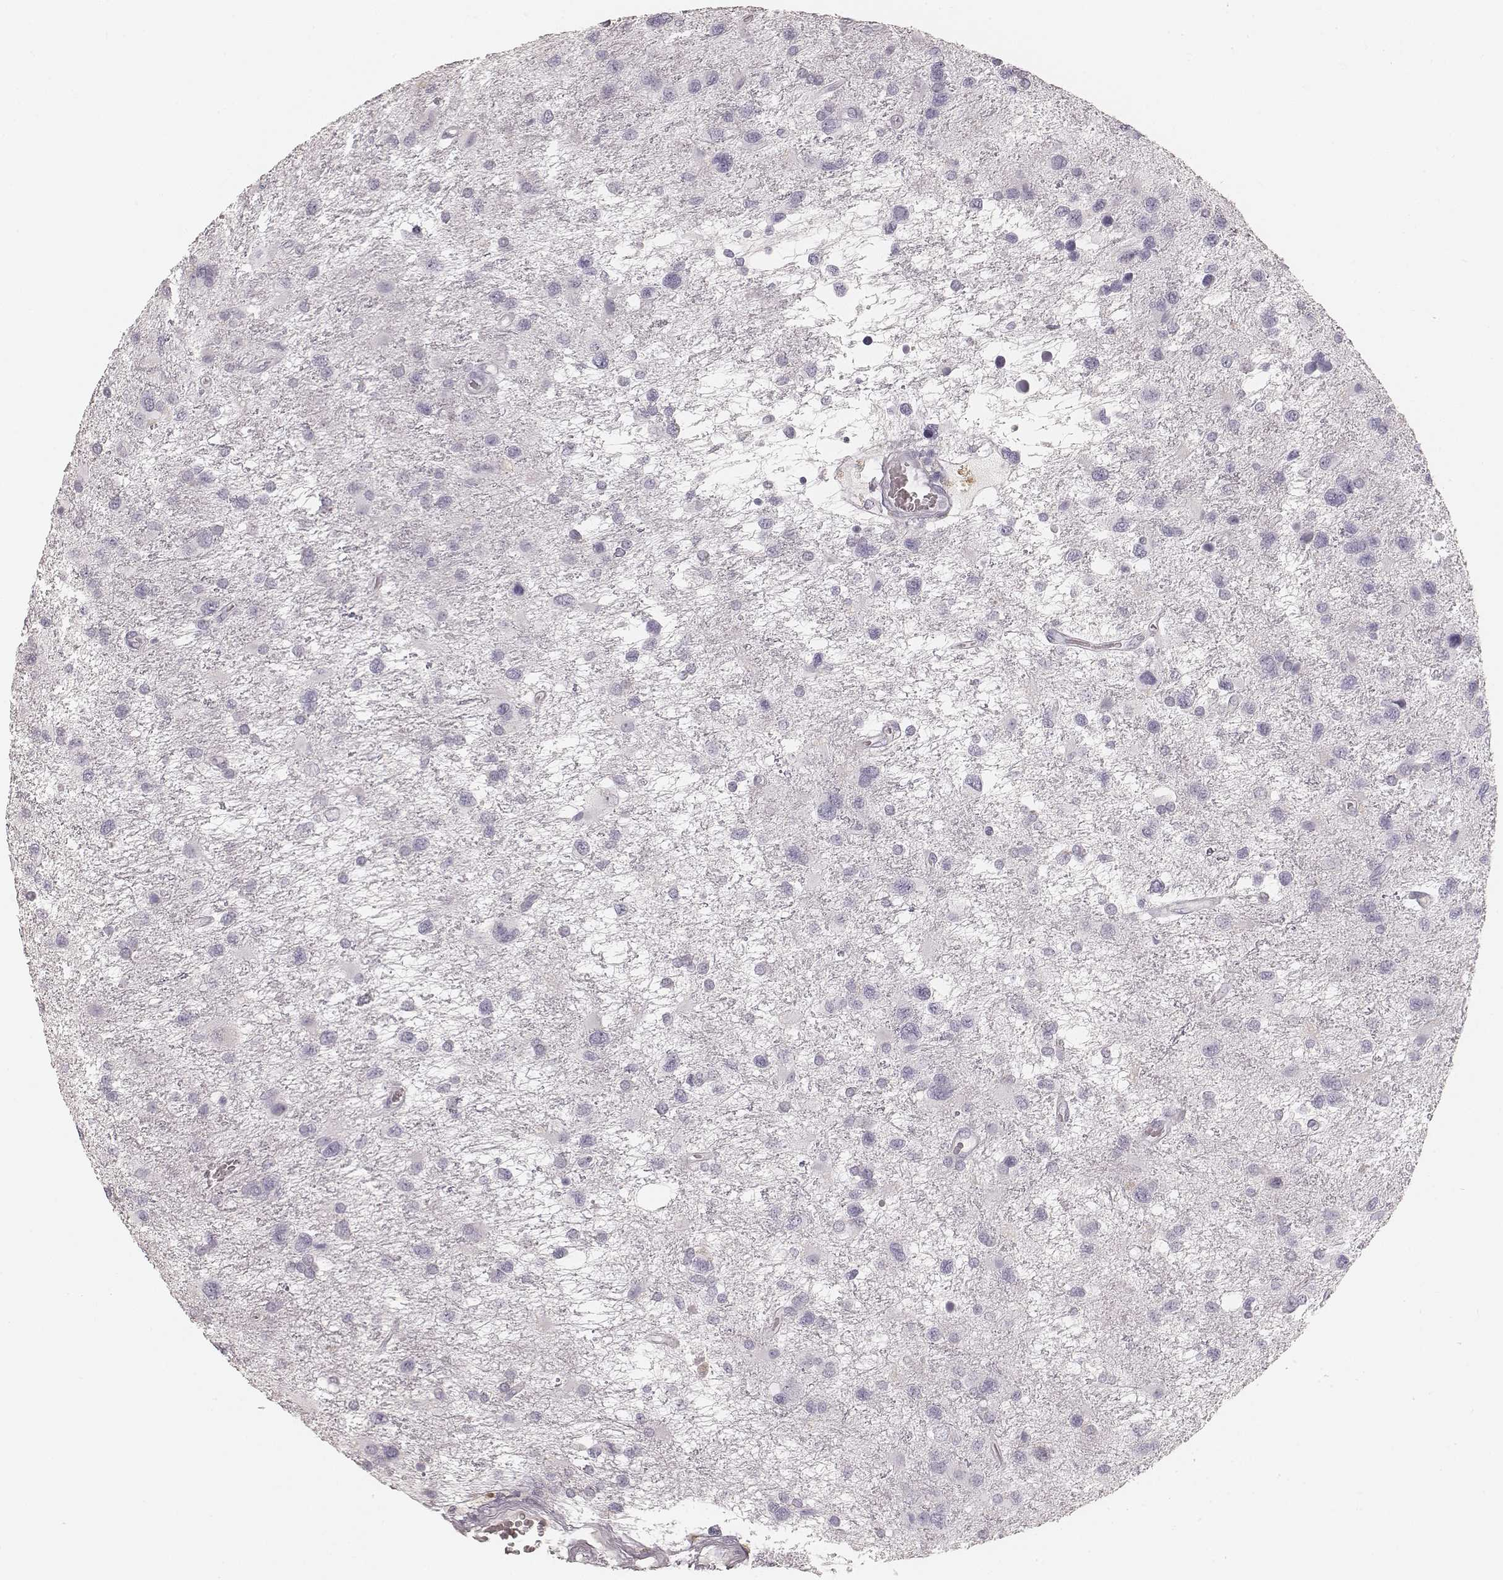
{"staining": {"intensity": "negative", "quantity": "none", "location": "none"}, "tissue": "glioma", "cell_type": "Tumor cells", "image_type": "cancer", "snomed": [{"axis": "morphology", "description": "Glioma, malignant, NOS"}, {"axis": "morphology", "description": "Glioma, malignant, High grade"}, {"axis": "topography", "description": "Brain"}], "caption": "Tumor cells show no significant protein positivity in glioma.", "gene": "KRT31", "patient": {"sex": "female", "age": 71}}